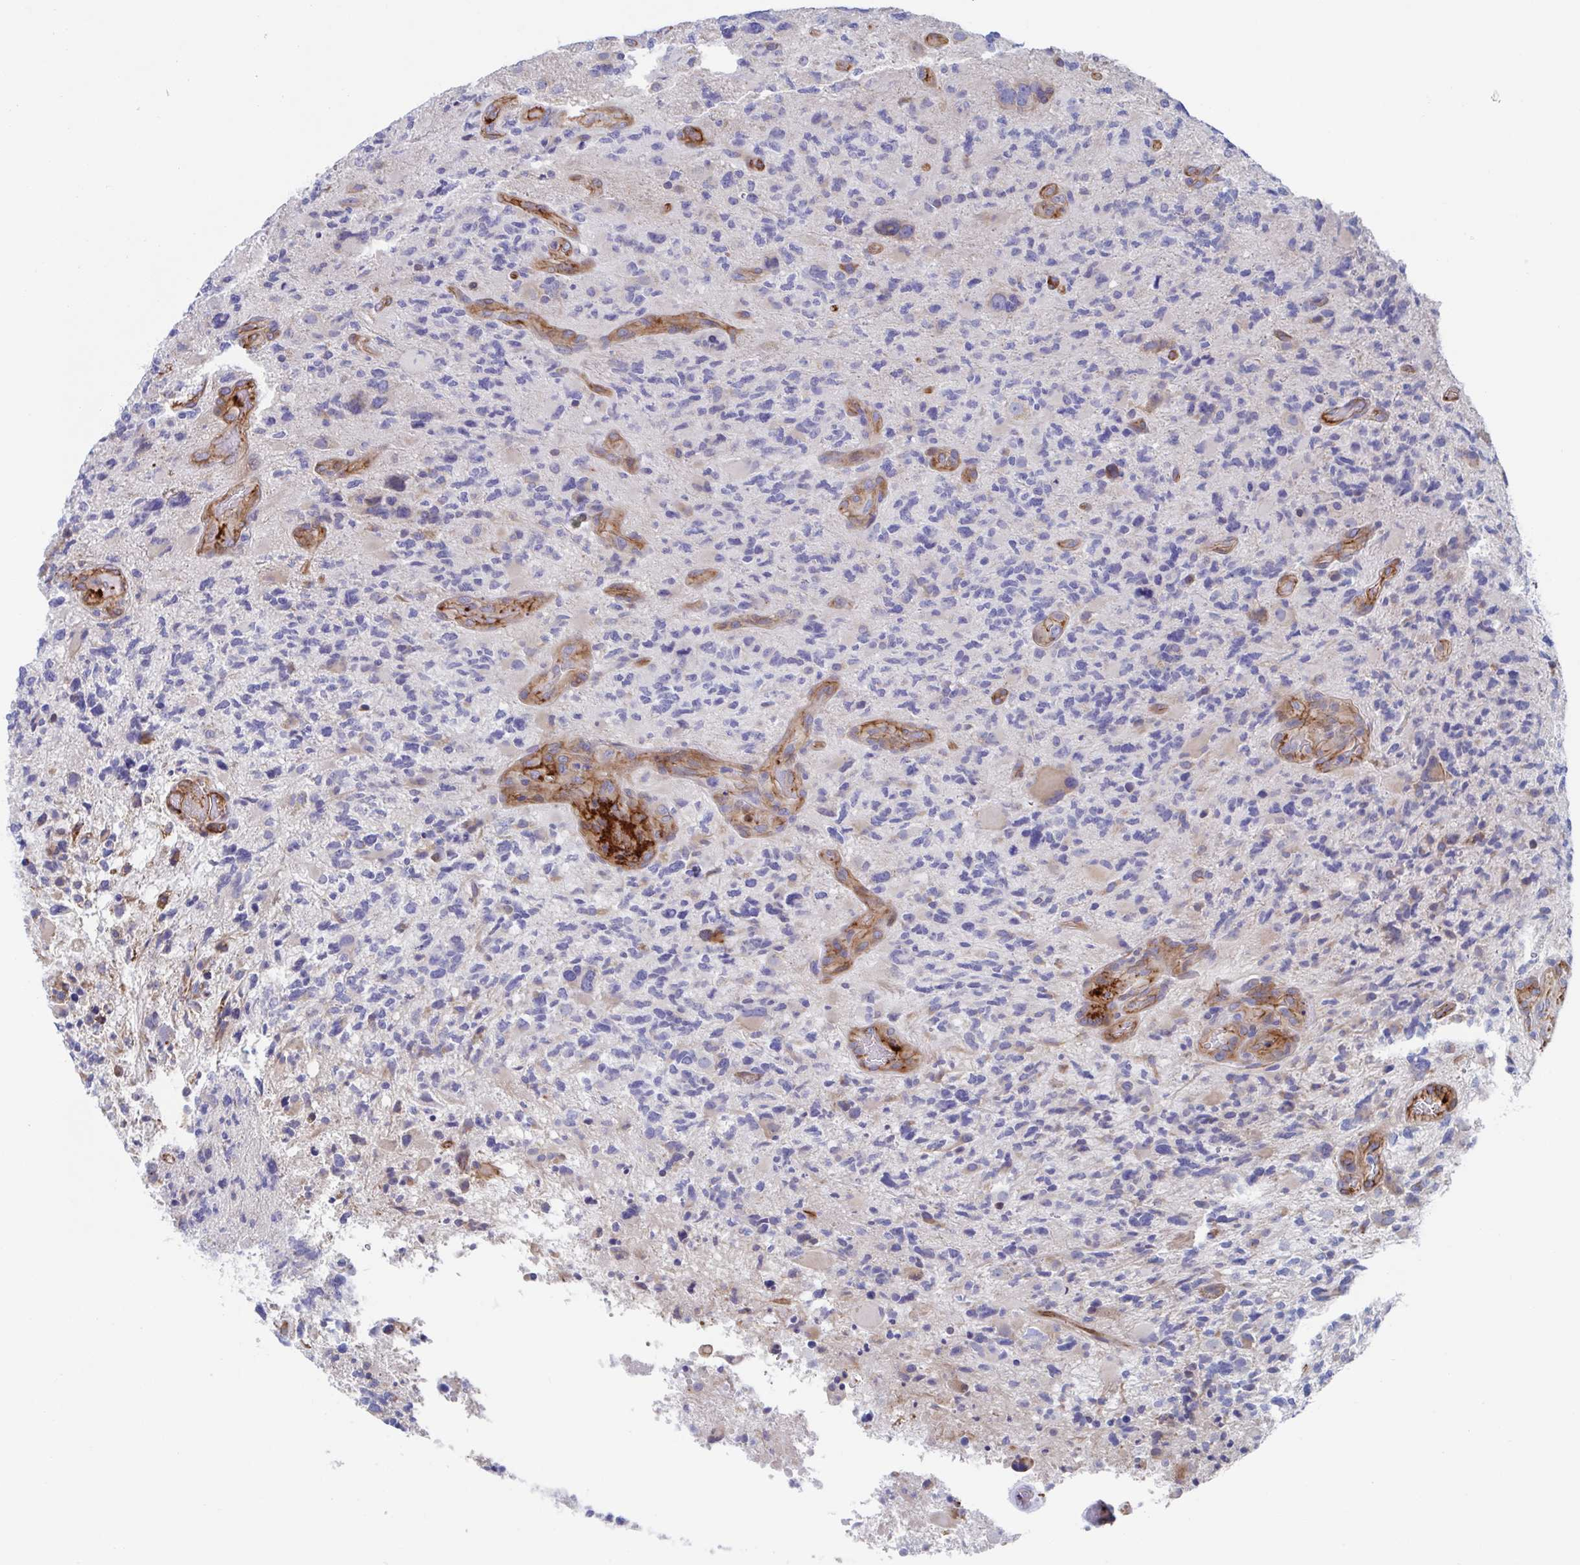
{"staining": {"intensity": "negative", "quantity": "none", "location": "none"}, "tissue": "glioma", "cell_type": "Tumor cells", "image_type": "cancer", "snomed": [{"axis": "morphology", "description": "Glioma, malignant, High grade"}, {"axis": "topography", "description": "Brain"}], "caption": "Micrograph shows no protein expression in tumor cells of glioma tissue.", "gene": "KLC3", "patient": {"sex": "female", "age": 71}}